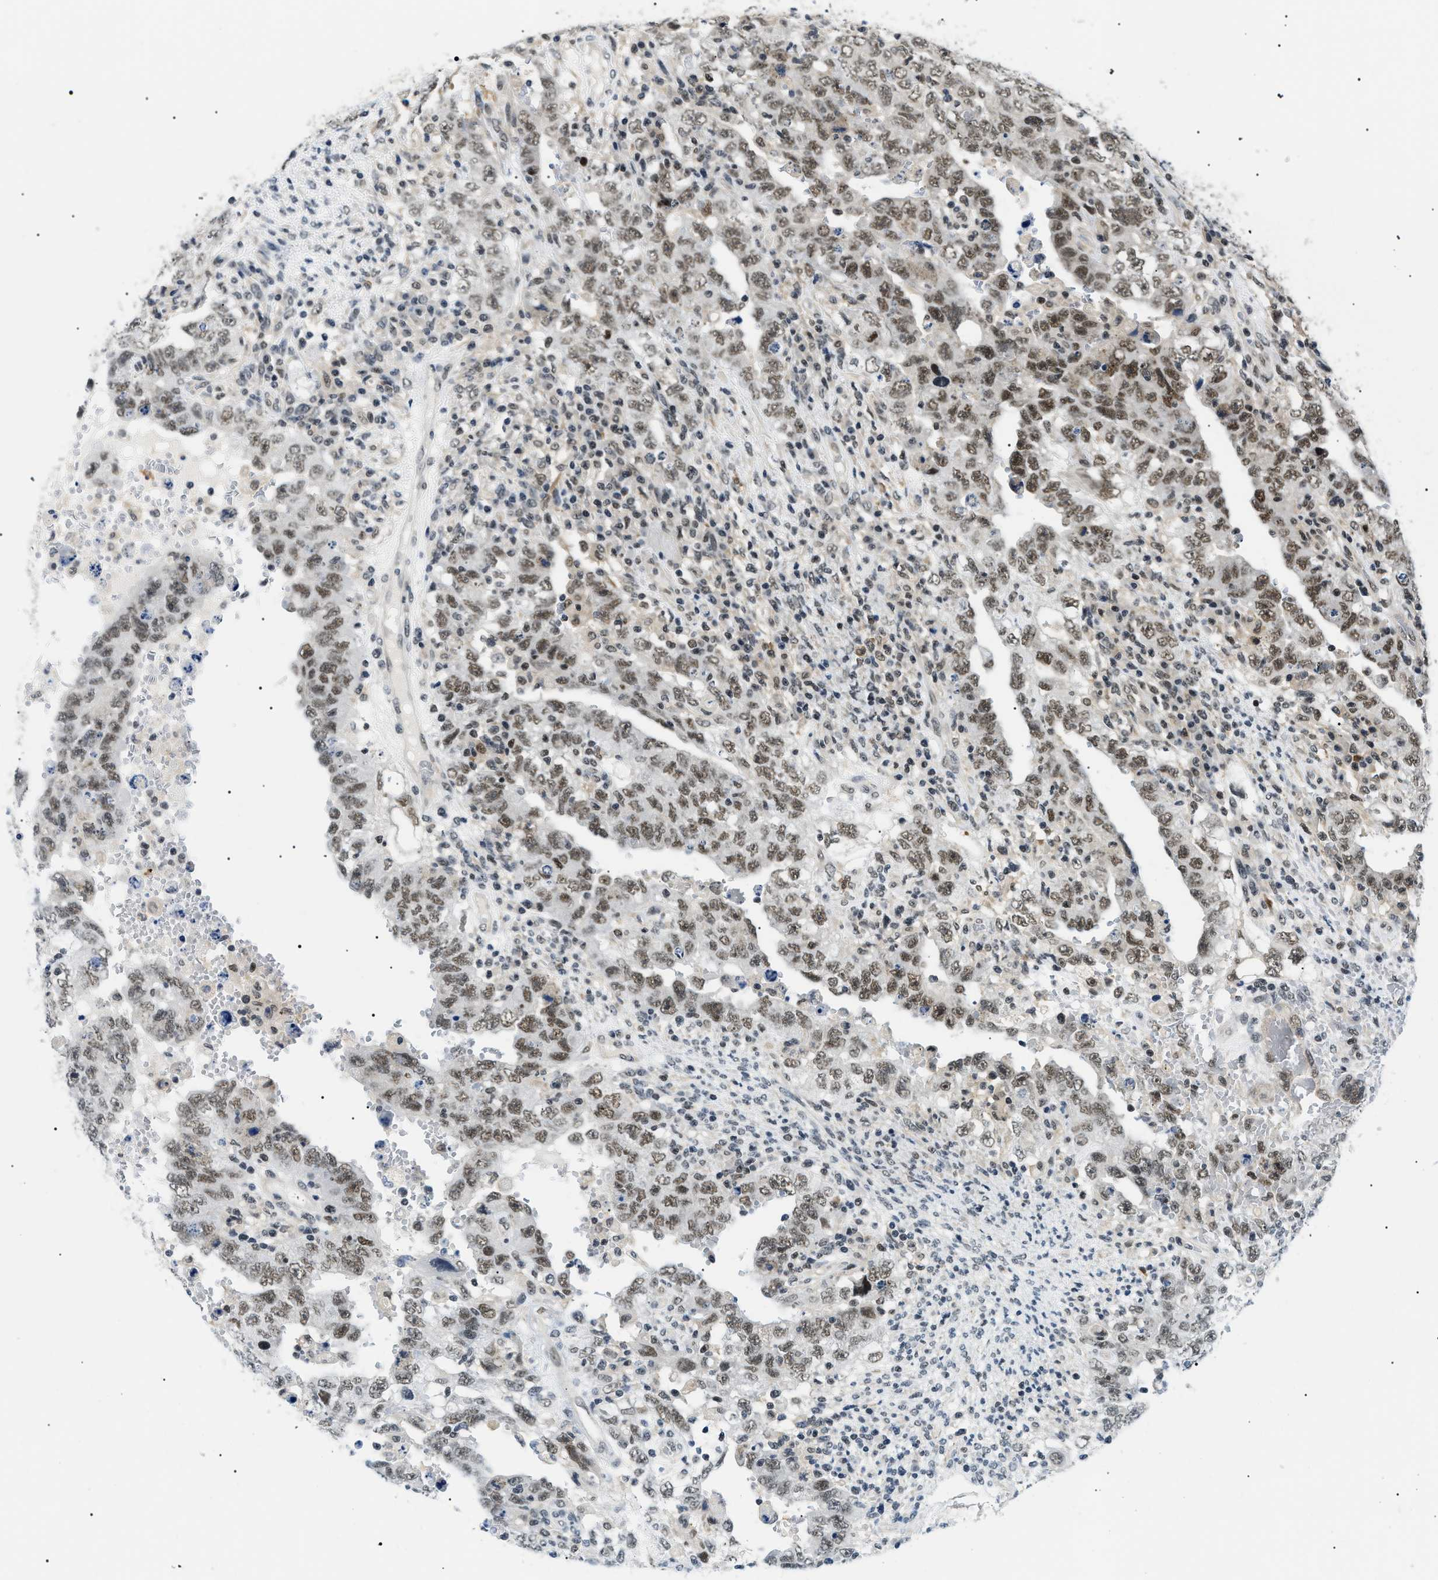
{"staining": {"intensity": "moderate", "quantity": ">75%", "location": "nuclear"}, "tissue": "testis cancer", "cell_type": "Tumor cells", "image_type": "cancer", "snomed": [{"axis": "morphology", "description": "Carcinoma, Embryonal, NOS"}, {"axis": "topography", "description": "Testis"}], "caption": "Immunohistochemical staining of testis cancer shows medium levels of moderate nuclear staining in approximately >75% of tumor cells. (brown staining indicates protein expression, while blue staining denotes nuclei).", "gene": "RBM15", "patient": {"sex": "male", "age": 26}}